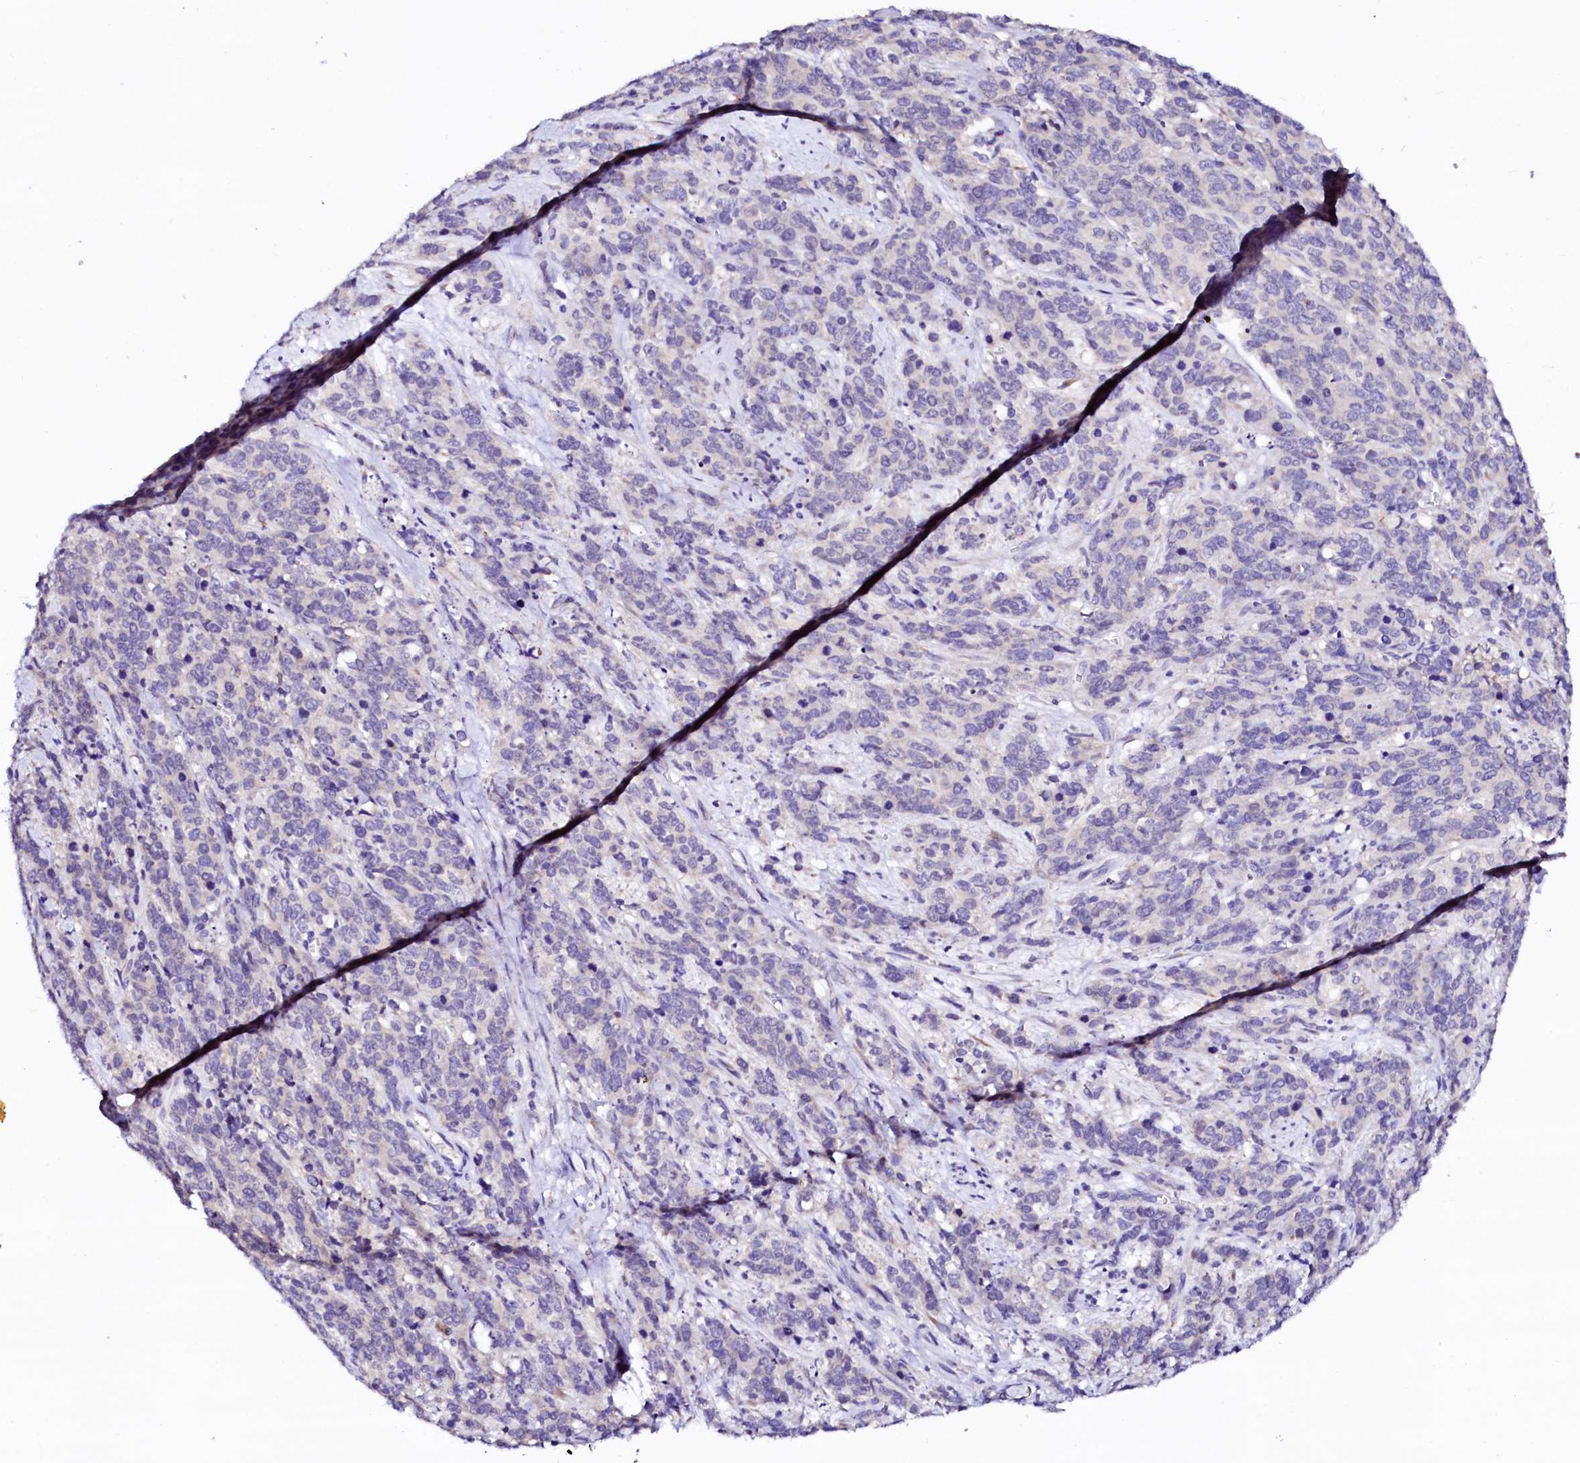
{"staining": {"intensity": "negative", "quantity": "none", "location": "none"}, "tissue": "cervical cancer", "cell_type": "Tumor cells", "image_type": "cancer", "snomed": [{"axis": "morphology", "description": "Squamous cell carcinoma, NOS"}, {"axis": "topography", "description": "Cervix"}], "caption": "The immunohistochemistry photomicrograph has no significant expression in tumor cells of squamous cell carcinoma (cervical) tissue.", "gene": "BTBD16", "patient": {"sex": "female", "age": 60}}